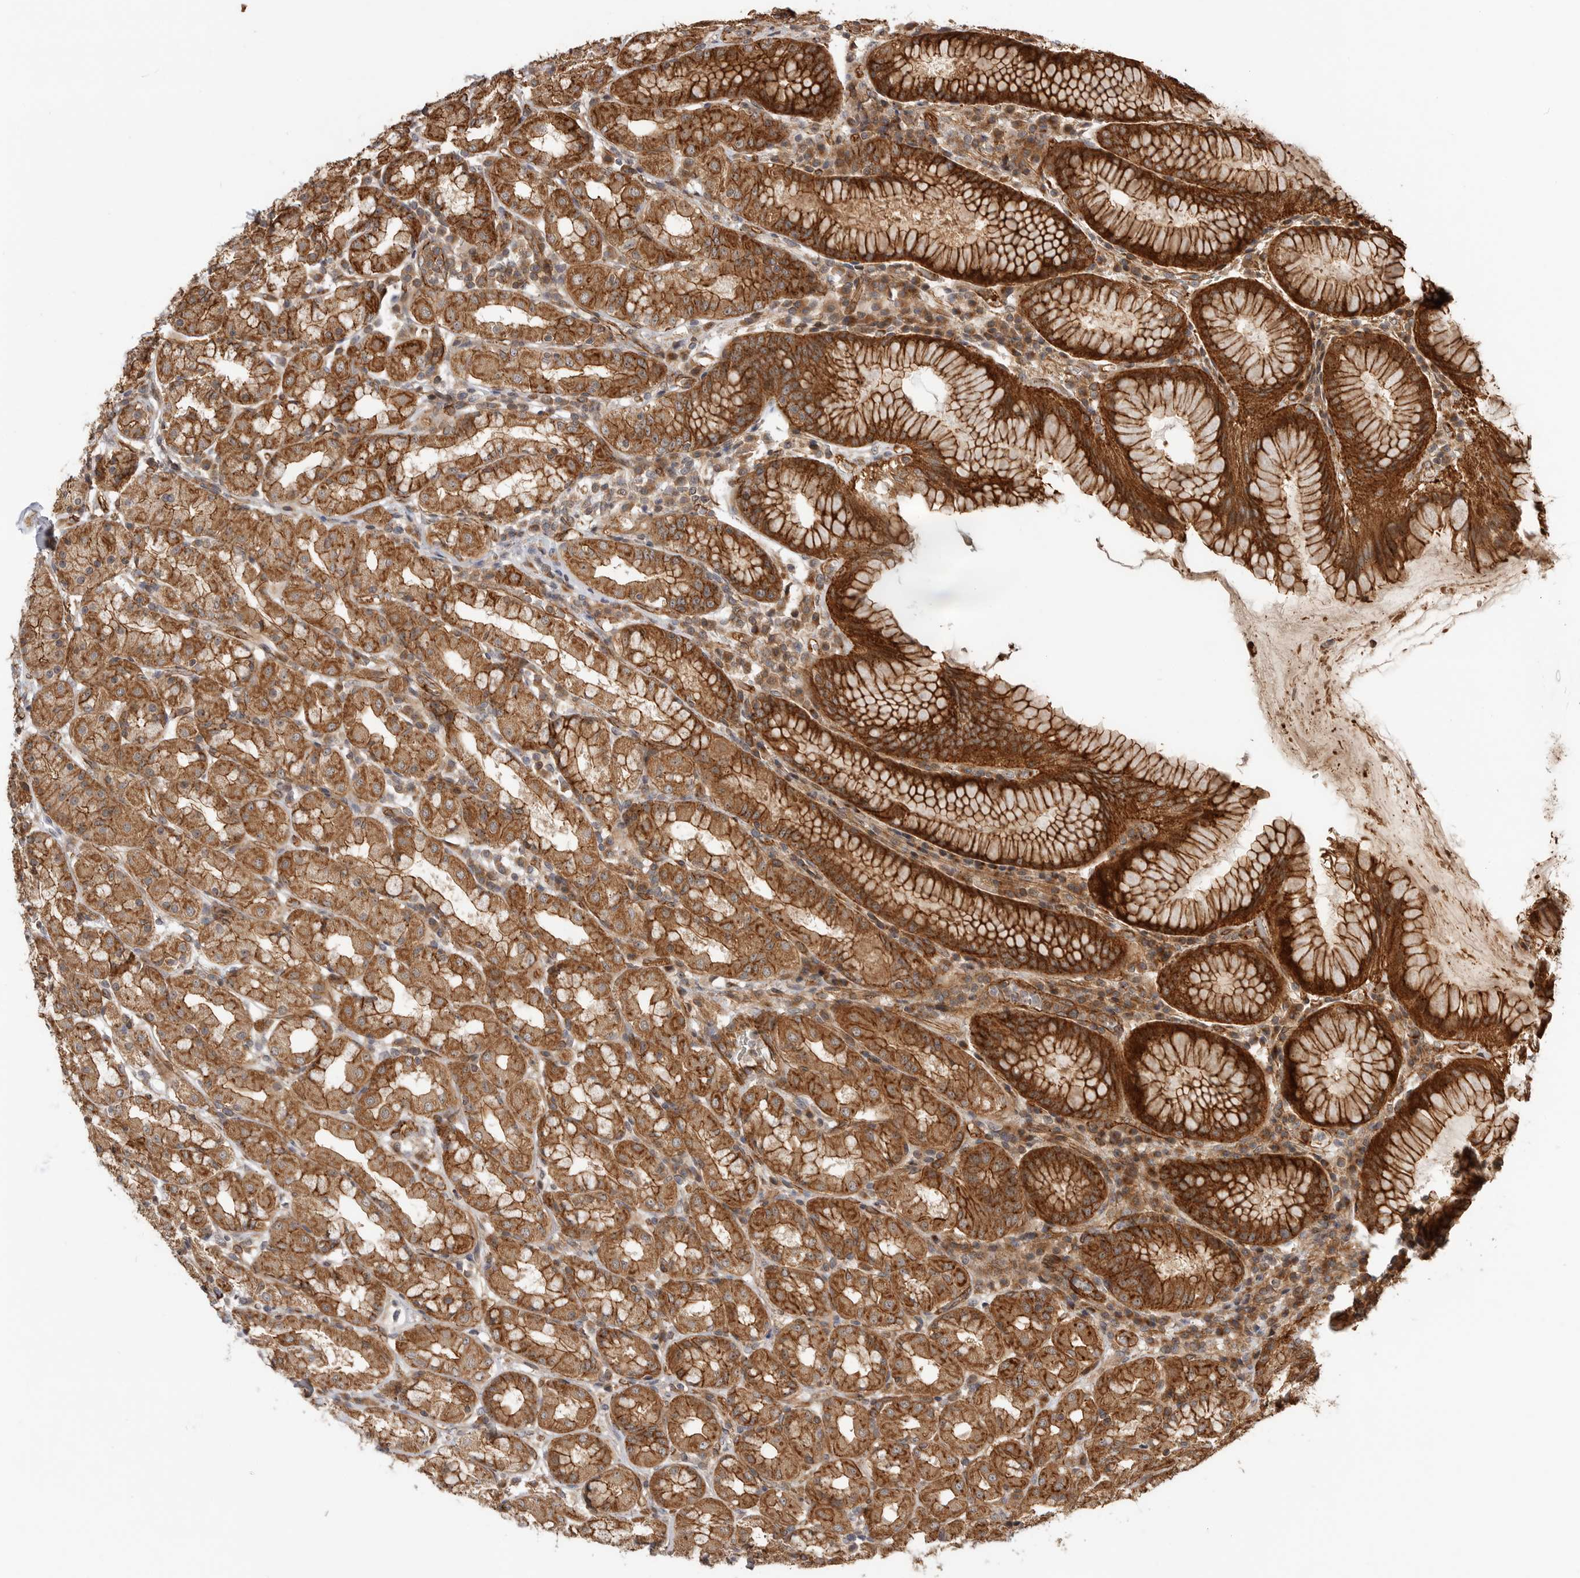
{"staining": {"intensity": "strong", "quantity": ">75%", "location": "cytoplasmic/membranous"}, "tissue": "stomach", "cell_type": "Glandular cells", "image_type": "normal", "snomed": [{"axis": "morphology", "description": "Normal tissue, NOS"}, {"axis": "topography", "description": "Stomach, lower"}], "caption": "An image of stomach stained for a protein exhibits strong cytoplasmic/membranous brown staining in glandular cells. (DAB IHC with brightfield microscopy, high magnification).", "gene": "GPATCH2", "patient": {"sex": "female", "age": 56}}